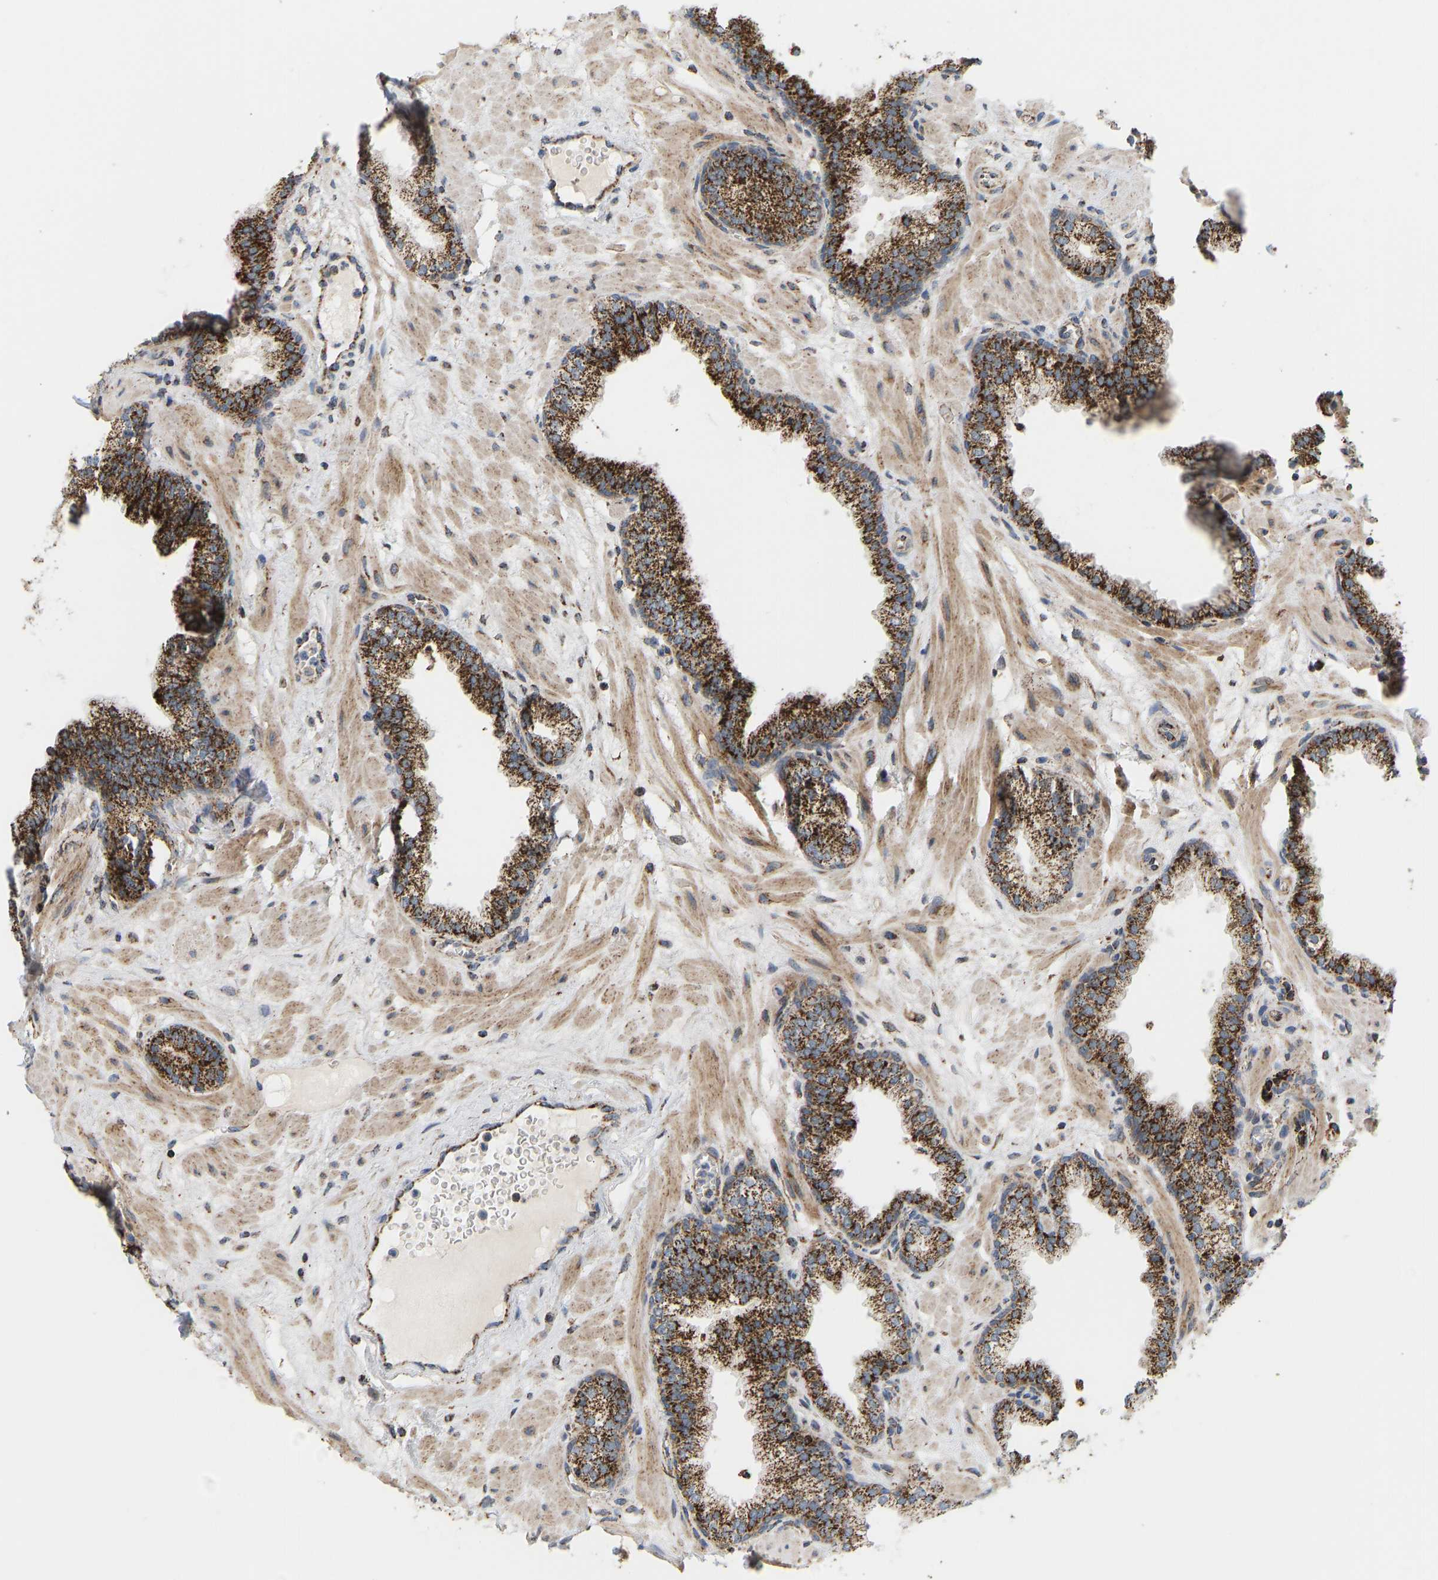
{"staining": {"intensity": "strong", "quantity": ">75%", "location": "cytoplasmic/membranous"}, "tissue": "prostate", "cell_type": "Glandular cells", "image_type": "normal", "snomed": [{"axis": "morphology", "description": "Normal tissue, NOS"}, {"axis": "morphology", "description": "Urothelial carcinoma, Low grade"}, {"axis": "topography", "description": "Urinary bladder"}, {"axis": "topography", "description": "Prostate"}], "caption": "Strong cytoplasmic/membranous staining is seen in about >75% of glandular cells in unremarkable prostate. (brown staining indicates protein expression, while blue staining denotes nuclei).", "gene": "GPSM2", "patient": {"sex": "male", "age": 60}}